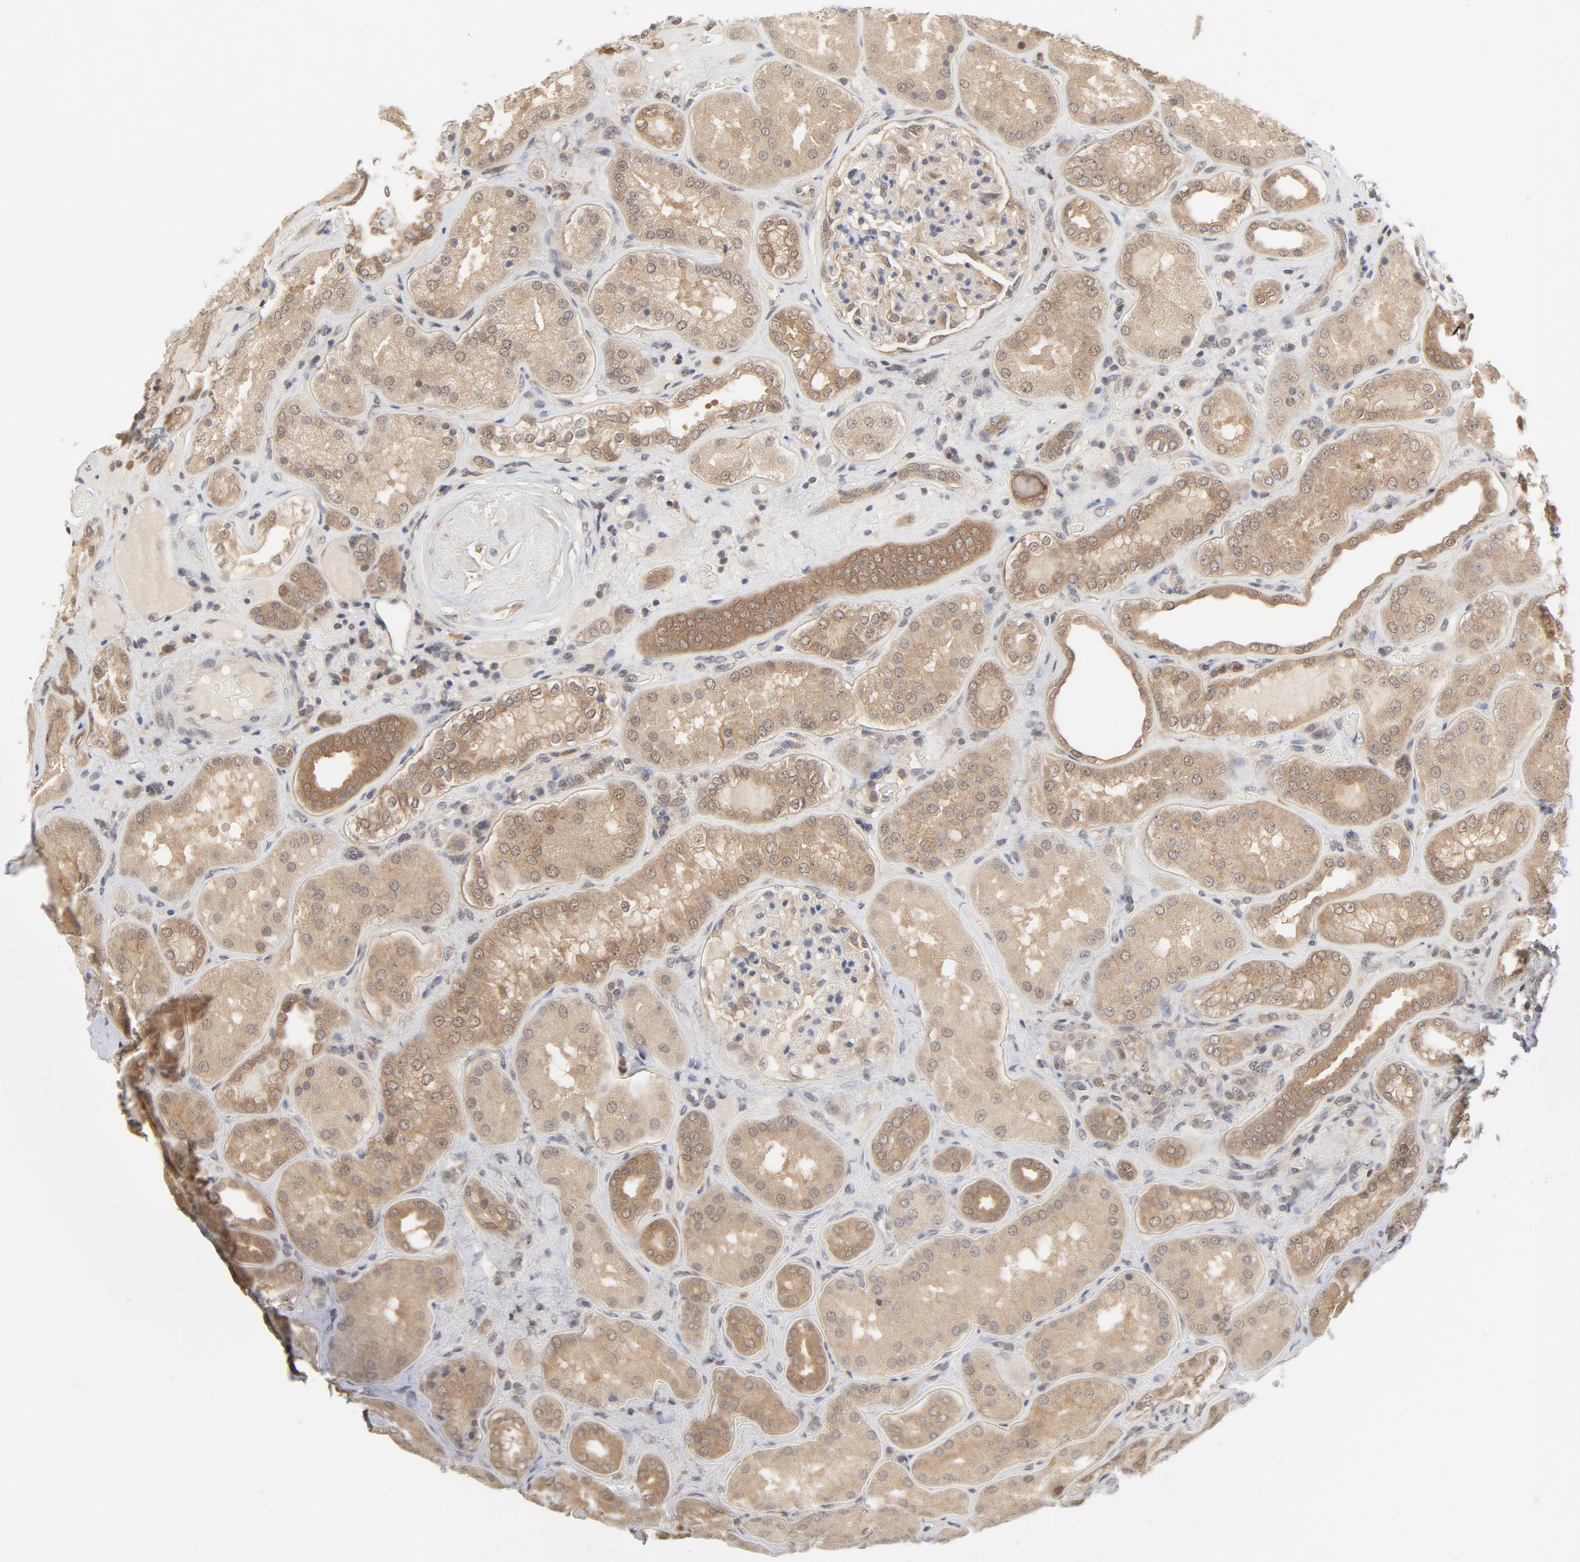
{"staining": {"intensity": "weak", "quantity": "25%-75%", "location": "cytoplasmic/membranous,nuclear"}, "tissue": "kidney", "cell_type": "Cells in glomeruli", "image_type": "normal", "snomed": [{"axis": "morphology", "description": "Normal tissue, NOS"}, {"axis": "topography", "description": "Kidney"}], "caption": "High-magnification brightfield microscopy of benign kidney stained with DAB (brown) and counterstained with hematoxylin (blue). cells in glomeruli exhibit weak cytoplasmic/membranous,nuclear expression is appreciated in approximately25%-75% of cells.", "gene": "NEDD8", "patient": {"sex": "female", "age": 56}}